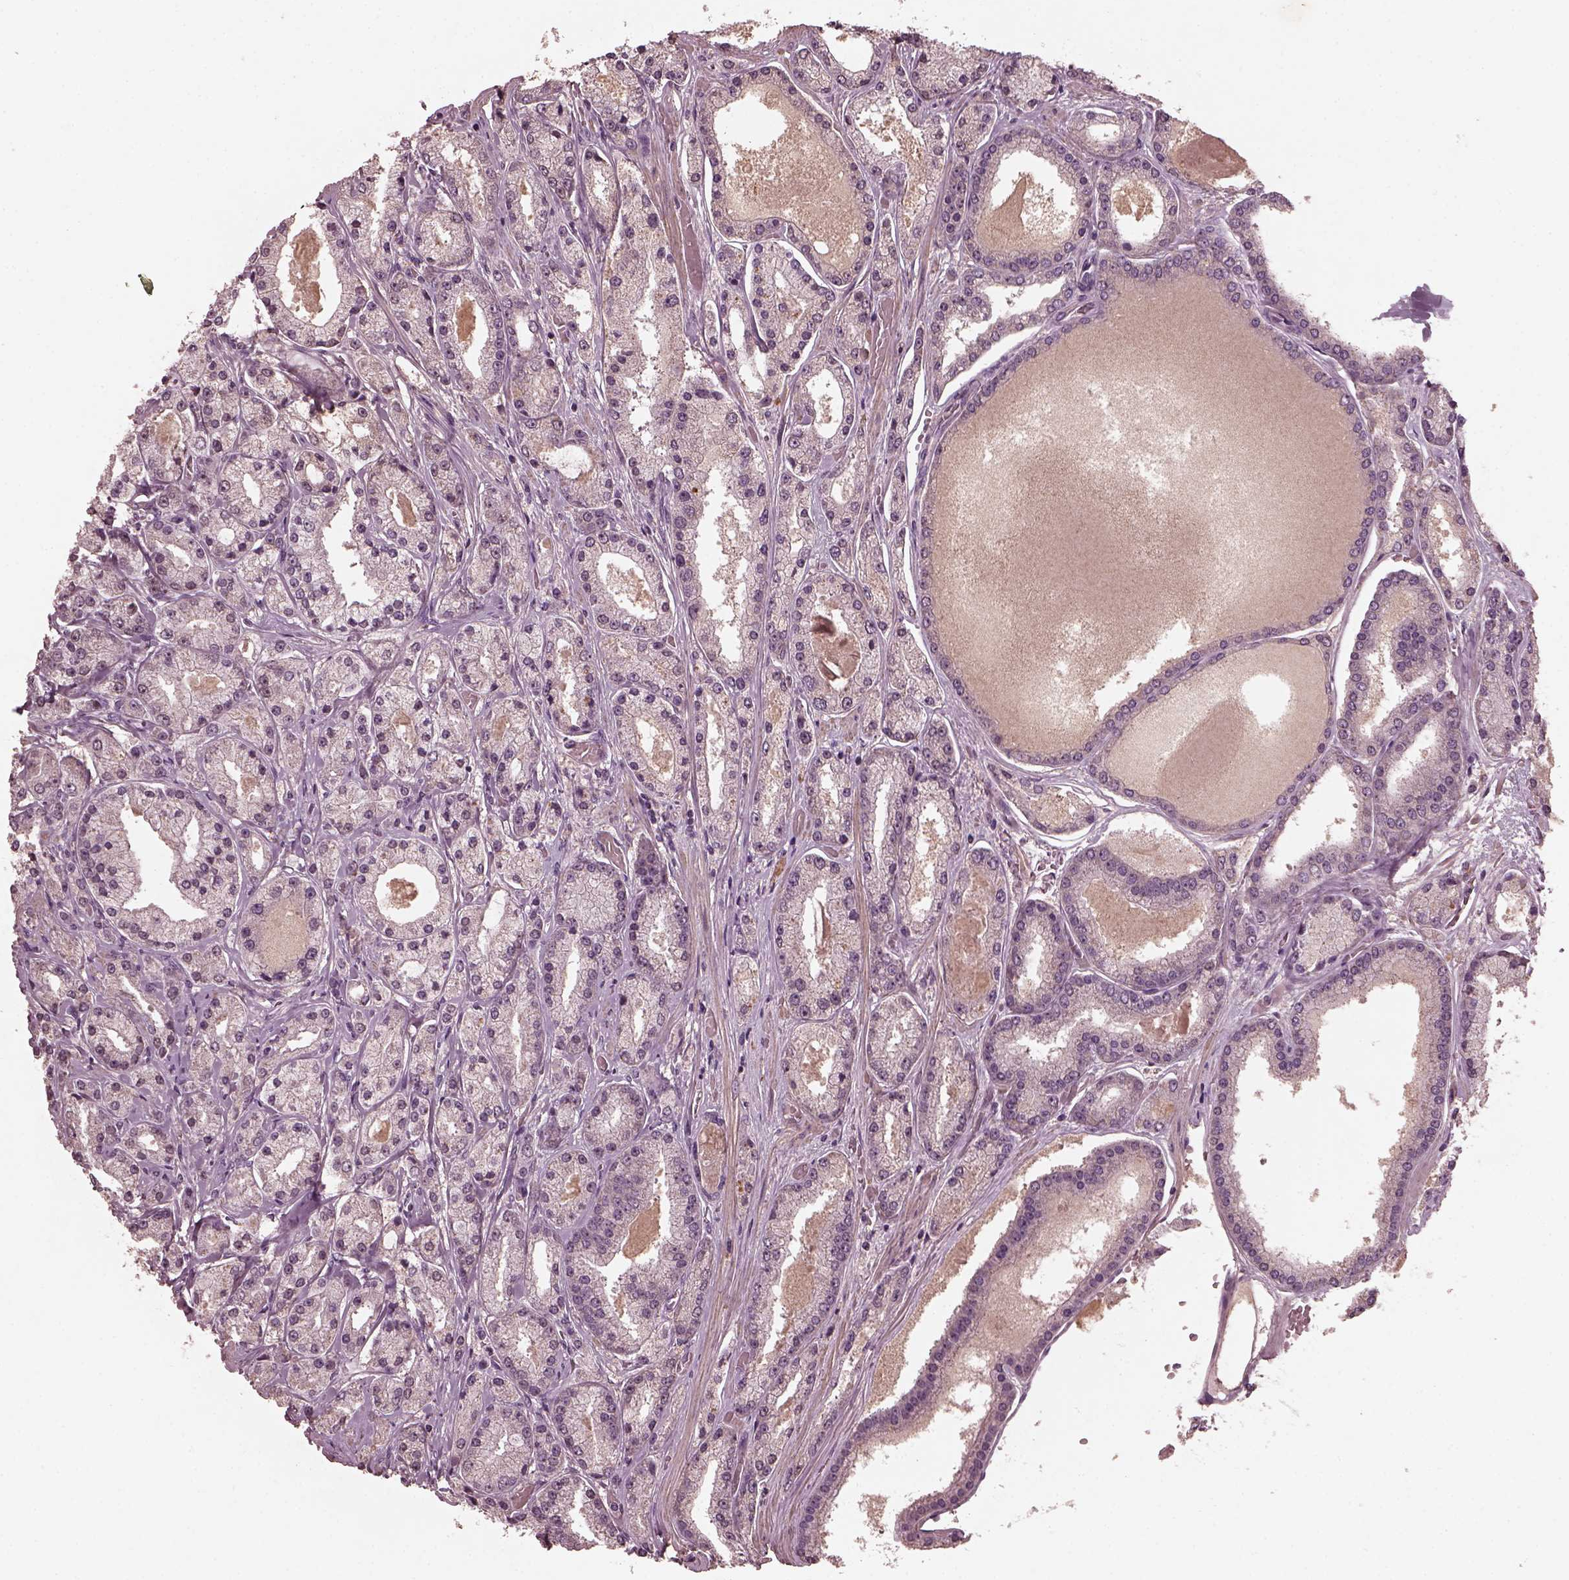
{"staining": {"intensity": "negative", "quantity": "none", "location": "none"}, "tissue": "prostate cancer", "cell_type": "Tumor cells", "image_type": "cancer", "snomed": [{"axis": "morphology", "description": "Adenocarcinoma, High grade"}, {"axis": "topography", "description": "Prostate"}], "caption": "Immunohistochemical staining of prostate cancer (adenocarcinoma (high-grade)) shows no significant staining in tumor cells.", "gene": "FRRS1L", "patient": {"sex": "male", "age": 67}}